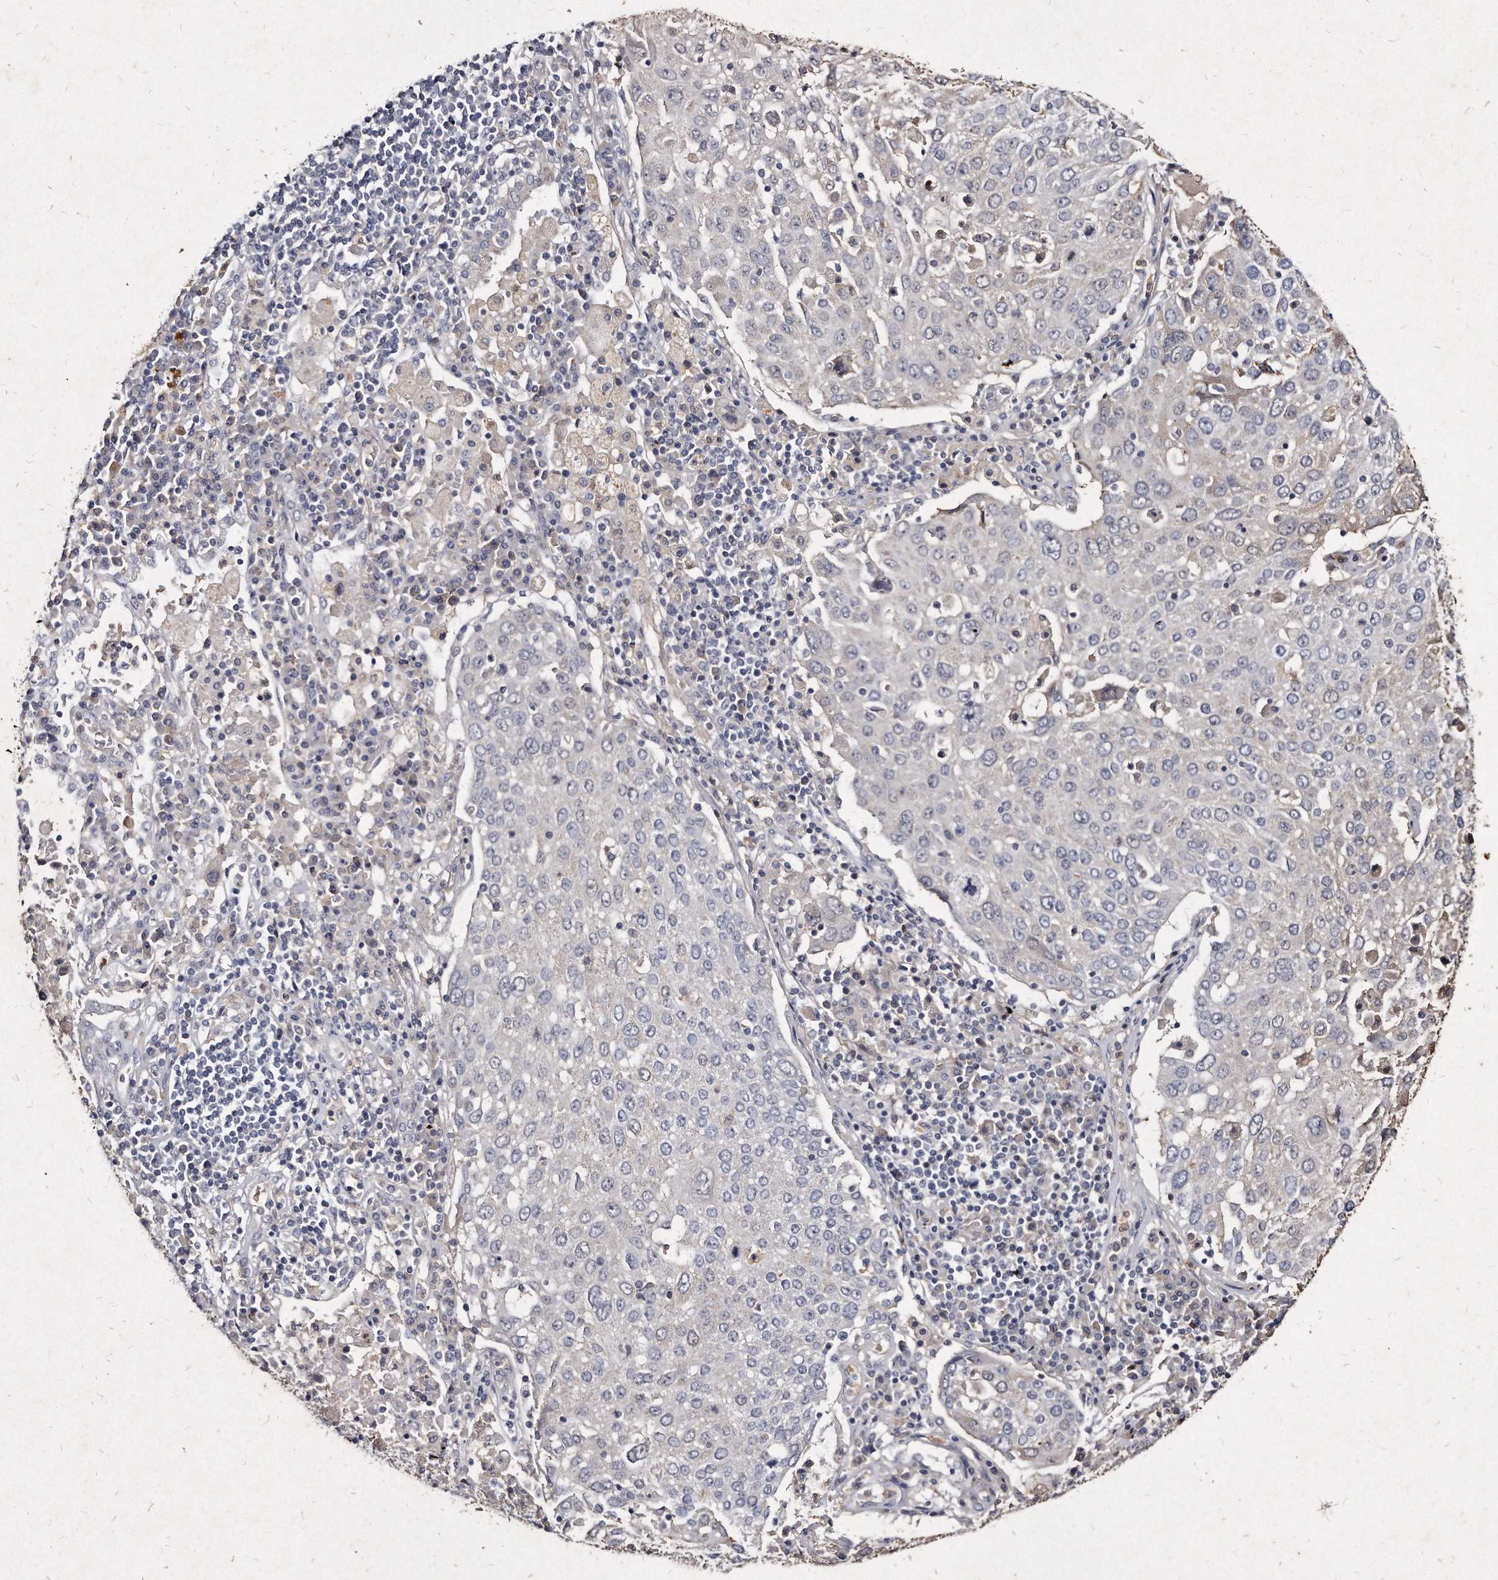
{"staining": {"intensity": "negative", "quantity": "none", "location": "none"}, "tissue": "lung cancer", "cell_type": "Tumor cells", "image_type": "cancer", "snomed": [{"axis": "morphology", "description": "Squamous cell carcinoma, NOS"}, {"axis": "topography", "description": "Lung"}], "caption": "Image shows no protein positivity in tumor cells of lung cancer tissue.", "gene": "KLHDC3", "patient": {"sex": "male", "age": 65}}